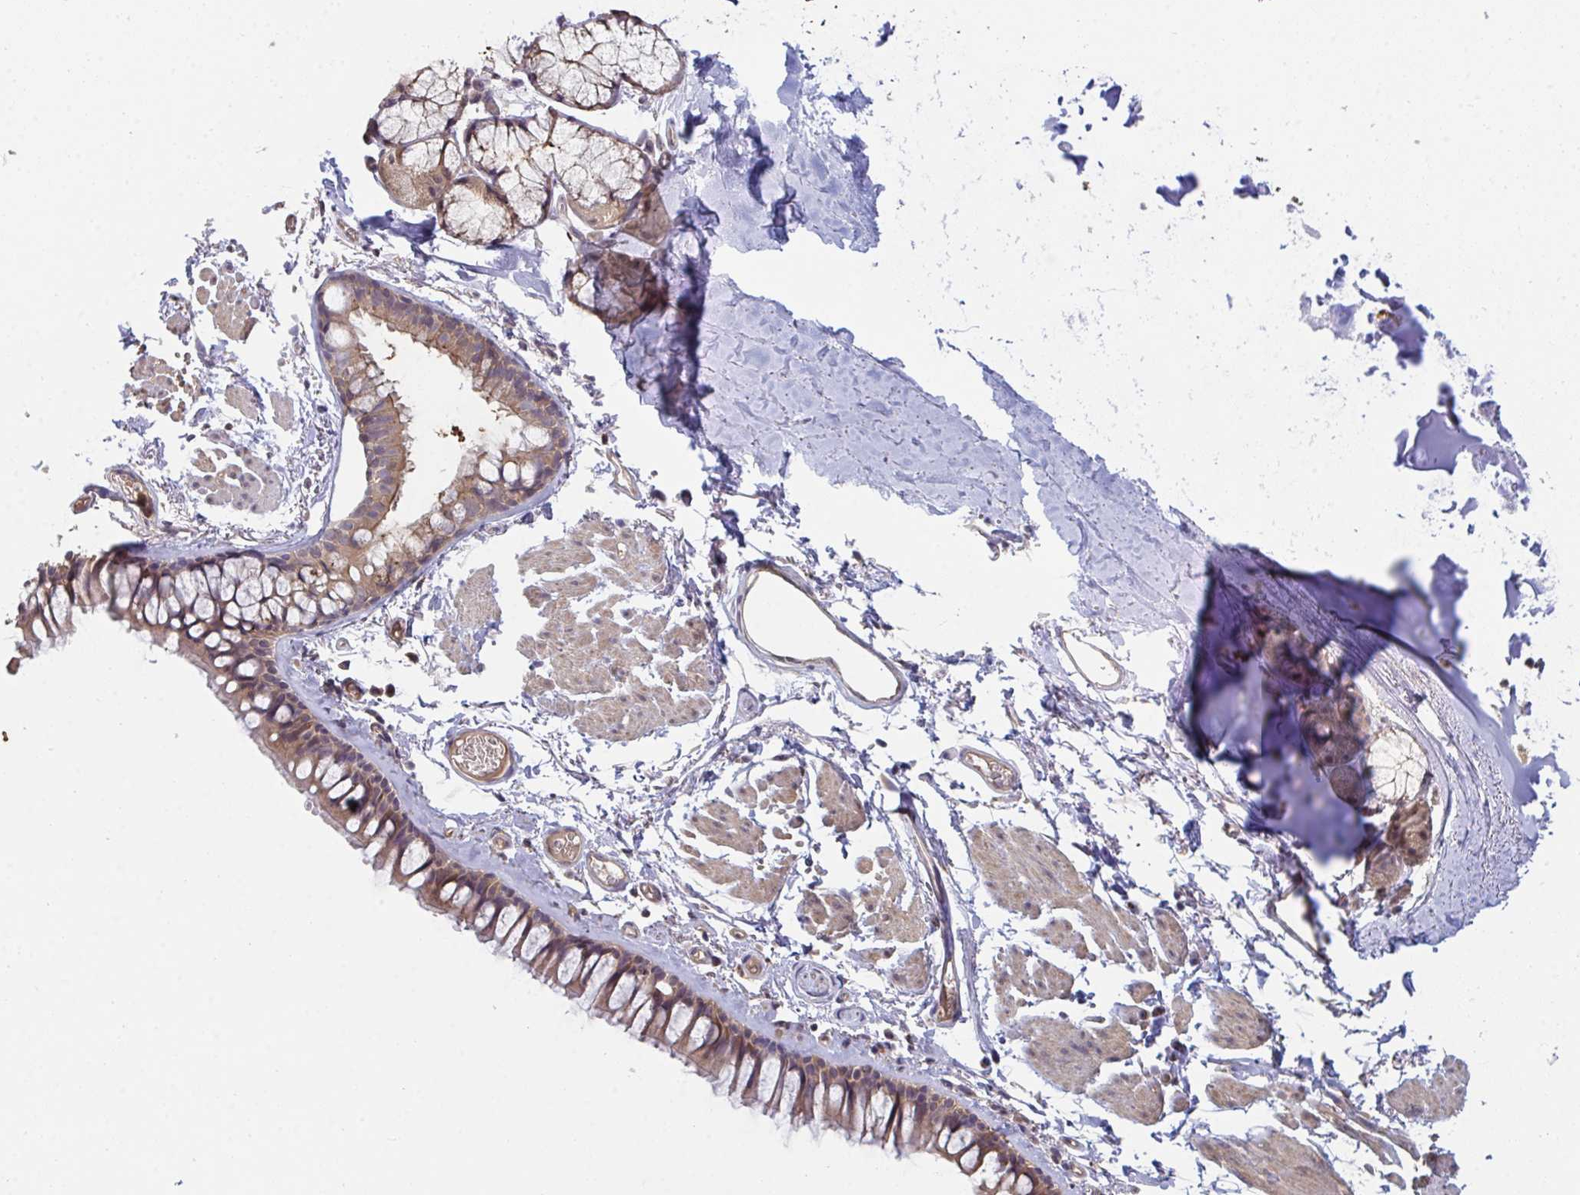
{"staining": {"intensity": "moderate", "quantity": ">75%", "location": "cytoplasmic/membranous"}, "tissue": "bronchus", "cell_type": "Respiratory epithelial cells", "image_type": "normal", "snomed": [{"axis": "morphology", "description": "Normal tissue, NOS"}, {"axis": "topography", "description": "Cartilage tissue"}, {"axis": "topography", "description": "Bronchus"}], "caption": "About >75% of respiratory epithelial cells in benign human bronchus exhibit moderate cytoplasmic/membranous protein expression as visualized by brown immunohistochemical staining.", "gene": "TTC9C", "patient": {"sex": "female", "age": 79}}